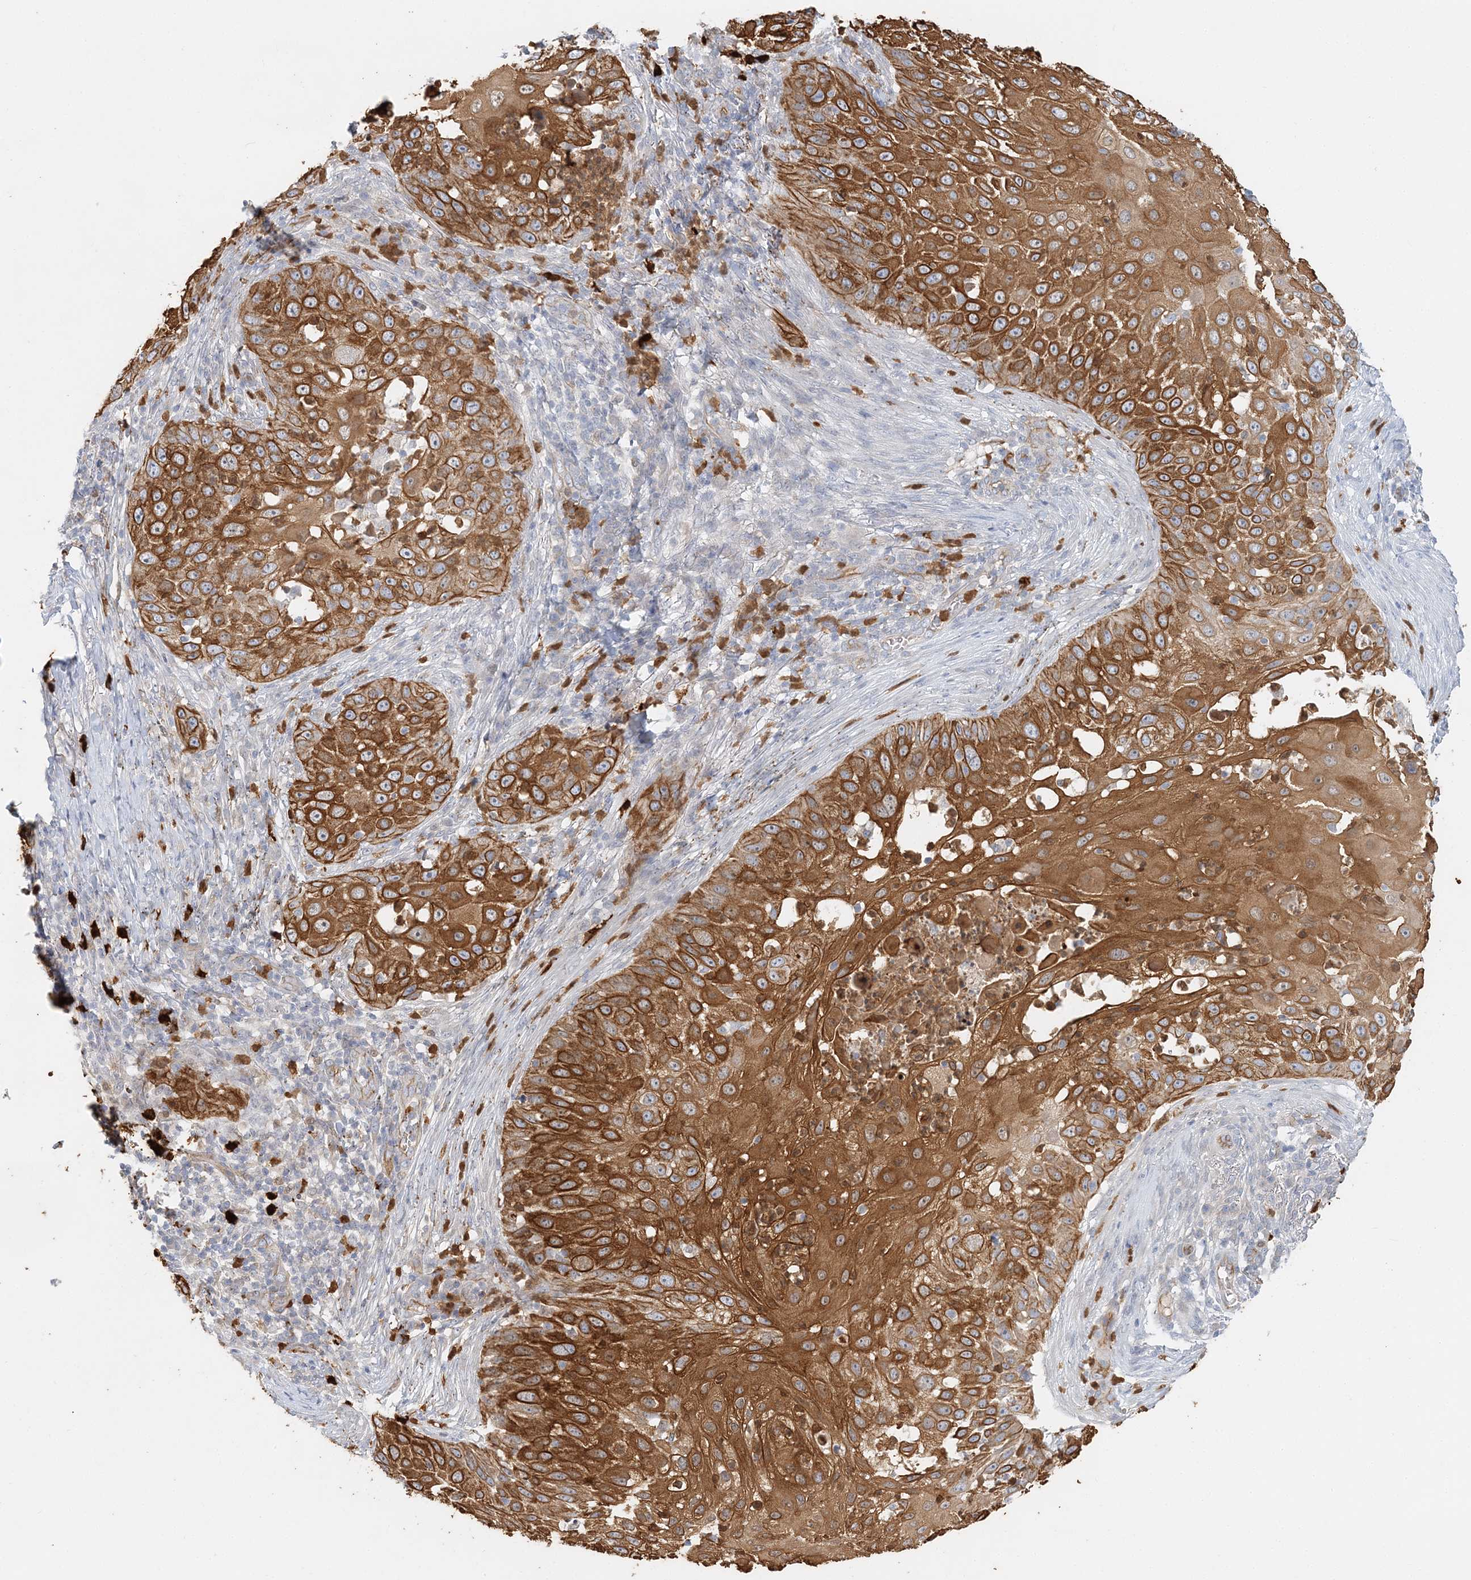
{"staining": {"intensity": "strong", "quantity": ">75%", "location": "cytoplasmic/membranous"}, "tissue": "skin cancer", "cell_type": "Tumor cells", "image_type": "cancer", "snomed": [{"axis": "morphology", "description": "Squamous cell carcinoma, NOS"}, {"axis": "topography", "description": "Skin"}], "caption": "Protein analysis of skin cancer tissue reveals strong cytoplasmic/membranous positivity in approximately >75% of tumor cells. Using DAB (brown) and hematoxylin (blue) stains, captured at high magnification using brightfield microscopy.", "gene": "DNAH1", "patient": {"sex": "female", "age": 44}}